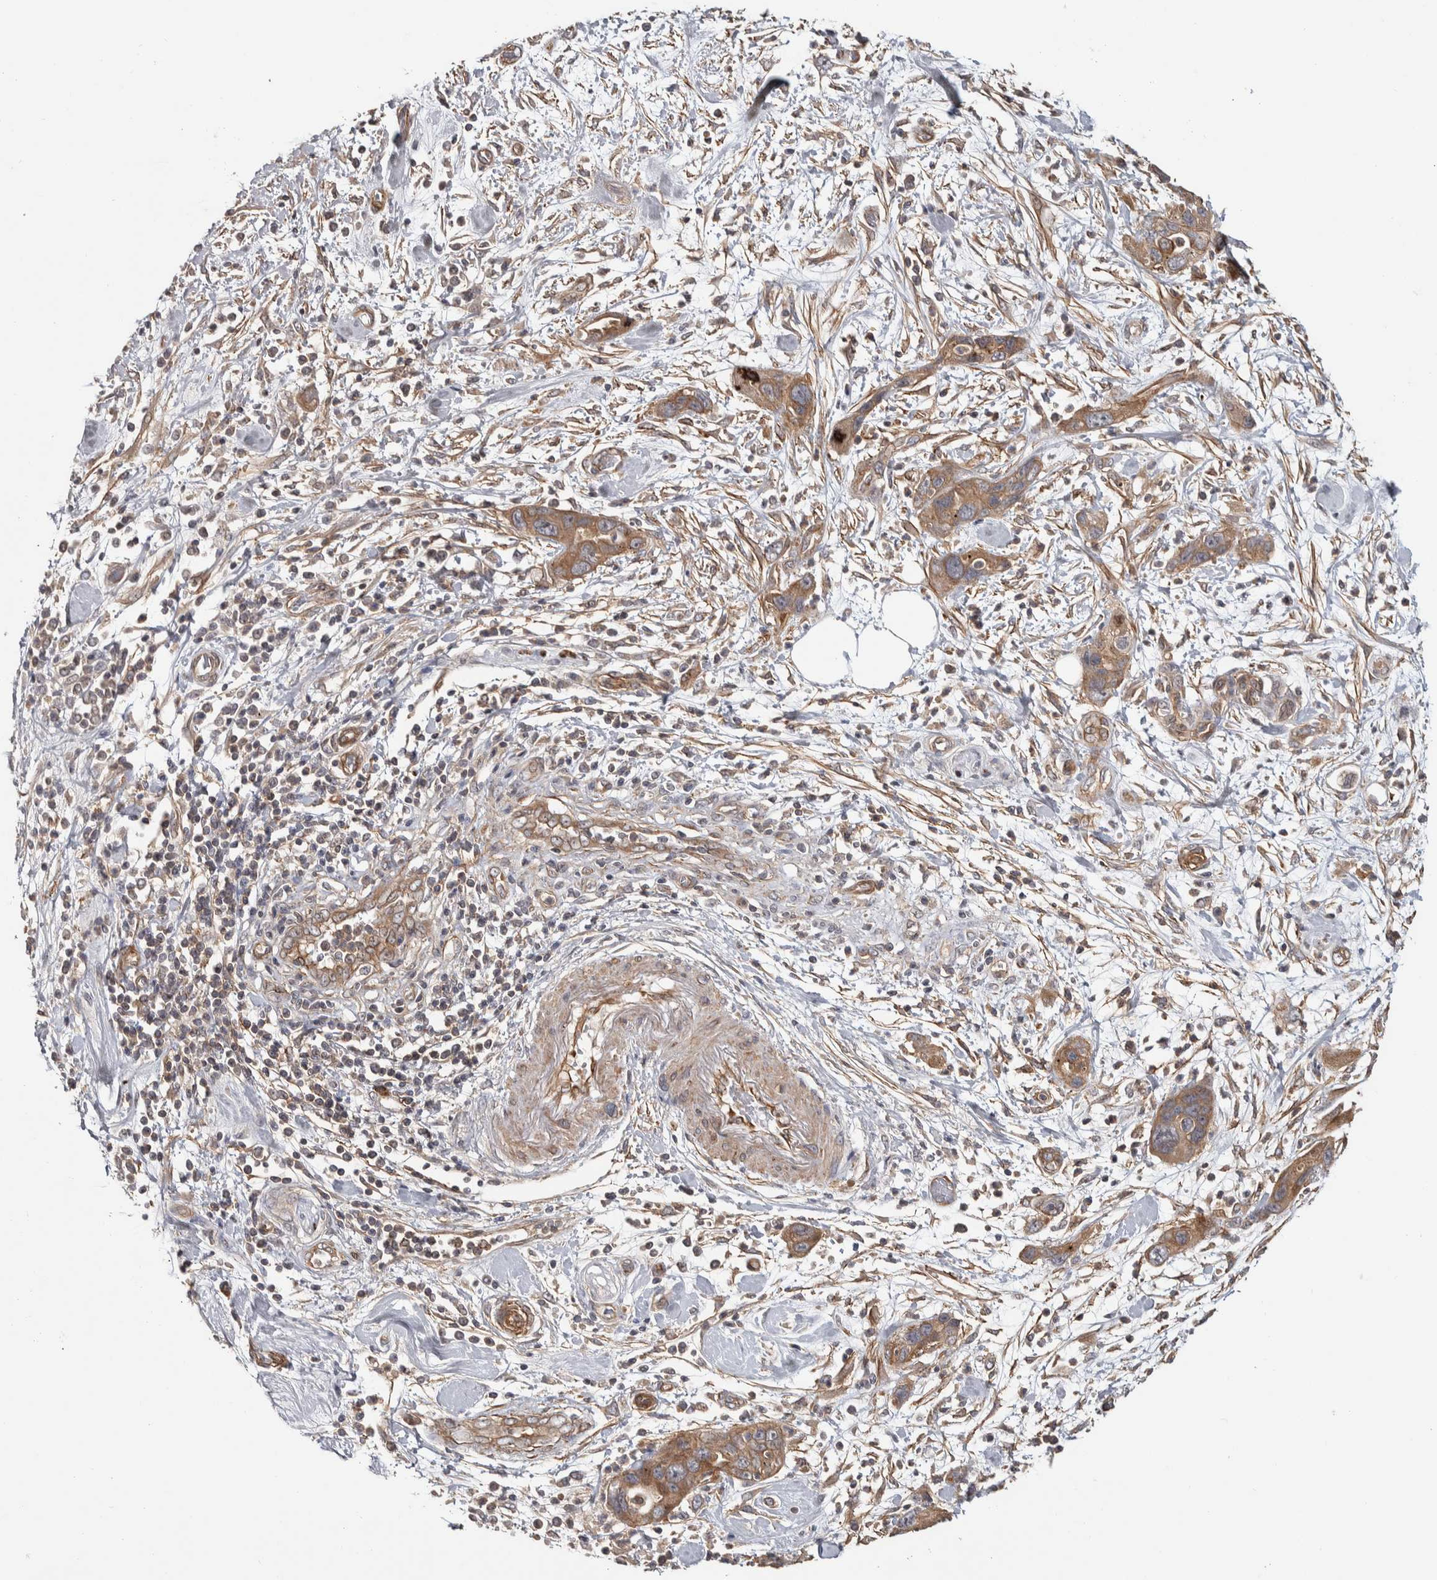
{"staining": {"intensity": "moderate", "quantity": ">75%", "location": "cytoplasmic/membranous"}, "tissue": "pancreatic cancer", "cell_type": "Tumor cells", "image_type": "cancer", "snomed": [{"axis": "morphology", "description": "Adenocarcinoma, NOS"}, {"axis": "topography", "description": "Pancreas"}], "caption": "Human pancreatic cancer stained for a protein (brown) demonstrates moderate cytoplasmic/membranous positive positivity in about >75% of tumor cells.", "gene": "CHMP4C", "patient": {"sex": "female", "age": 70}}